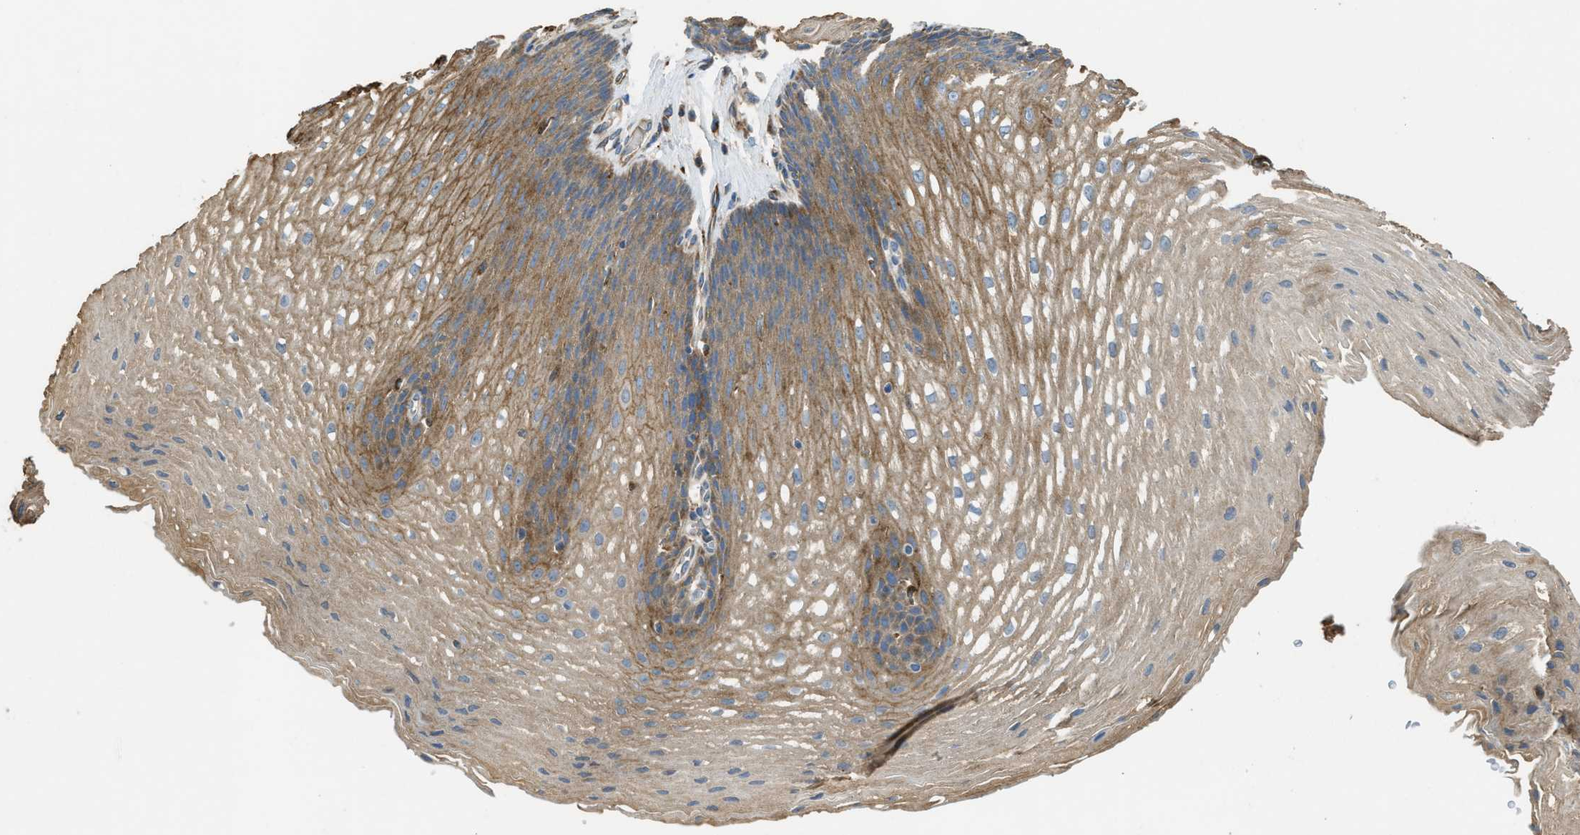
{"staining": {"intensity": "moderate", "quantity": ">75%", "location": "cytoplasmic/membranous"}, "tissue": "esophagus", "cell_type": "Squamous epithelial cells", "image_type": "normal", "snomed": [{"axis": "morphology", "description": "Normal tissue, NOS"}, {"axis": "topography", "description": "Esophagus"}], "caption": "The immunohistochemical stain highlights moderate cytoplasmic/membranous staining in squamous epithelial cells of normal esophagus.", "gene": "TMEM68", "patient": {"sex": "male", "age": 48}}